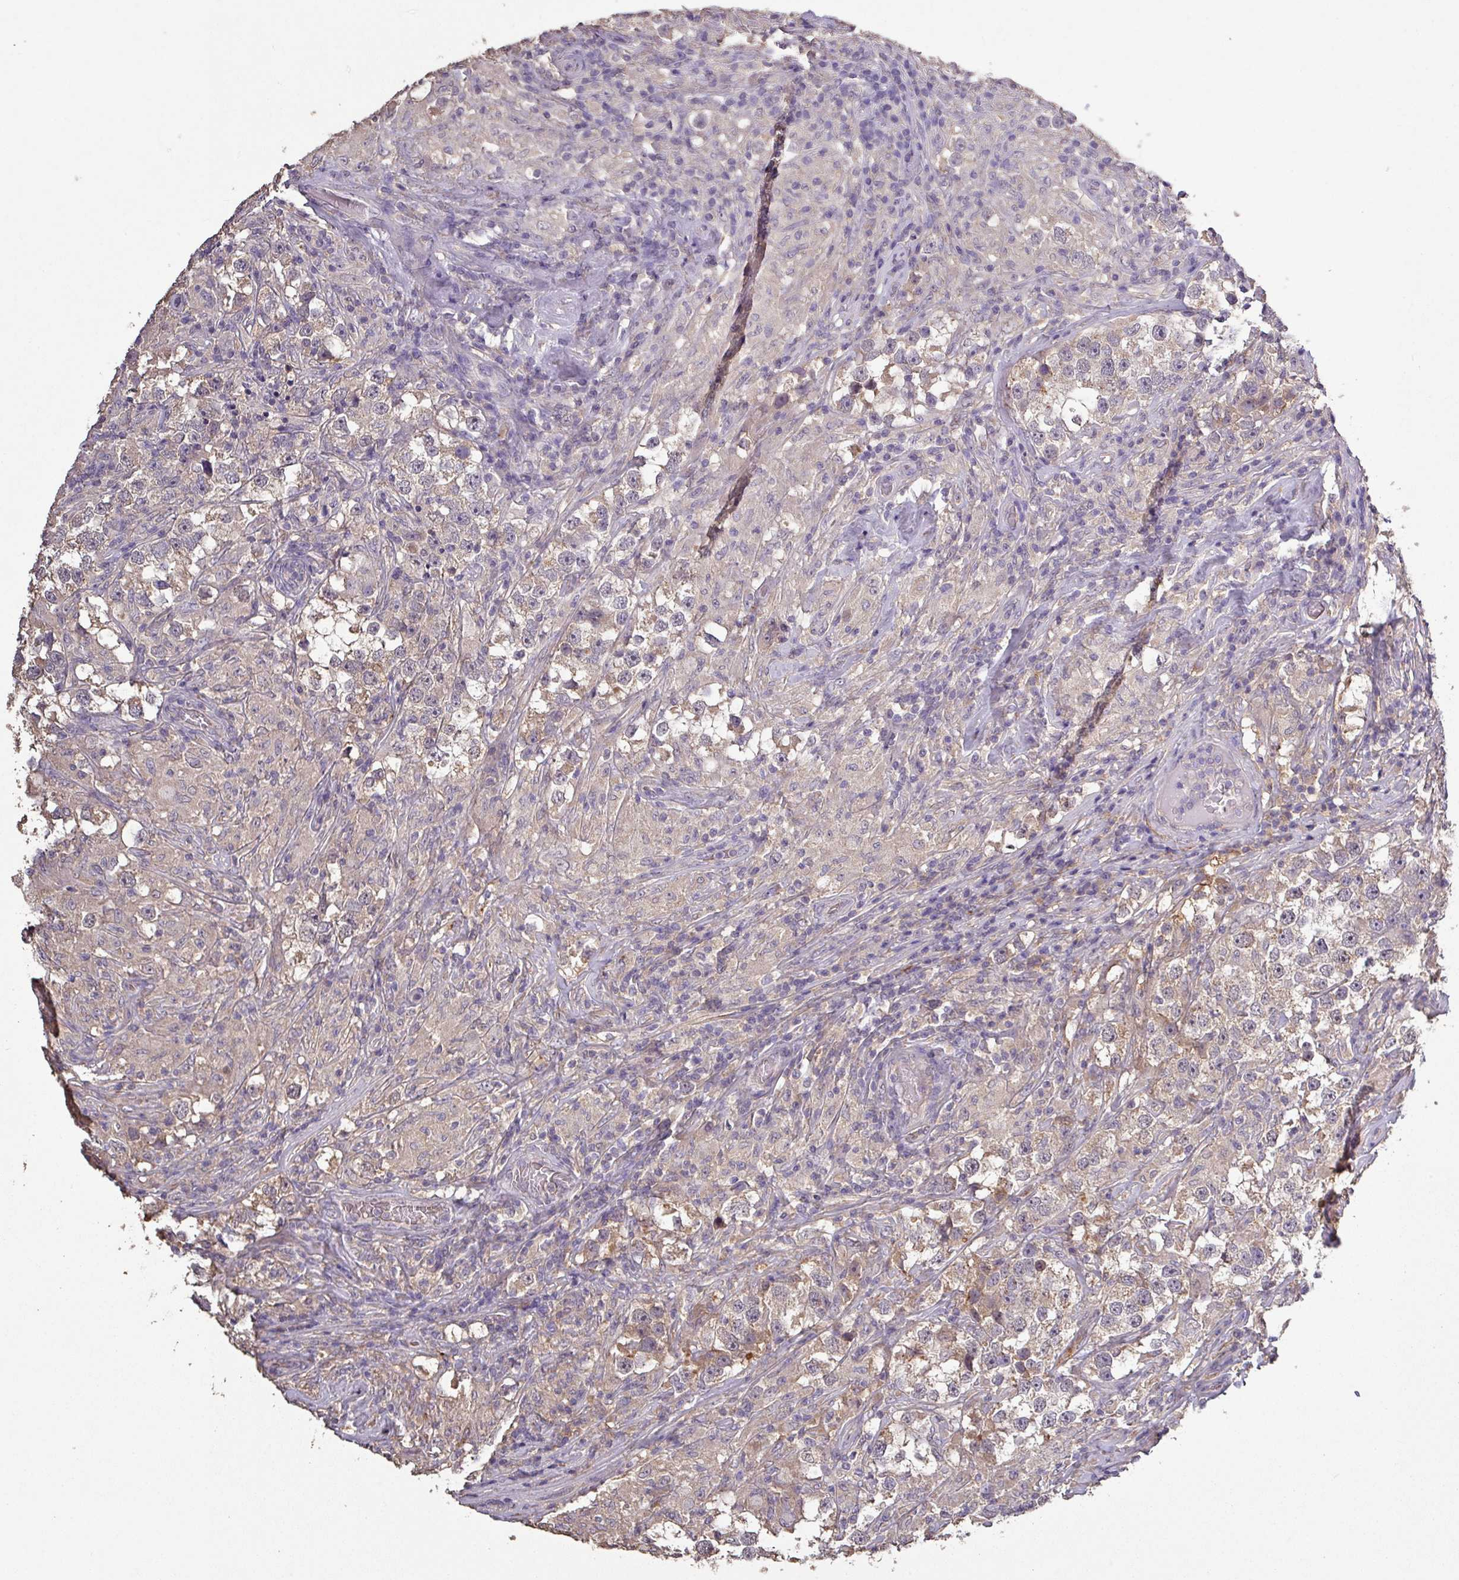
{"staining": {"intensity": "weak", "quantity": "<25%", "location": "cytoplasmic/membranous"}, "tissue": "testis cancer", "cell_type": "Tumor cells", "image_type": "cancer", "snomed": [{"axis": "morphology", "description": "Seminoma, NOS"}, {"axis": "topography", "description": "Testis"}], "caption": "Testis cancer stained for a protein using immunohistochemistry demonstrates no positivity tumor cells.", "gene": "ISLR", "patient": {"sex": "male", "age": 46}}